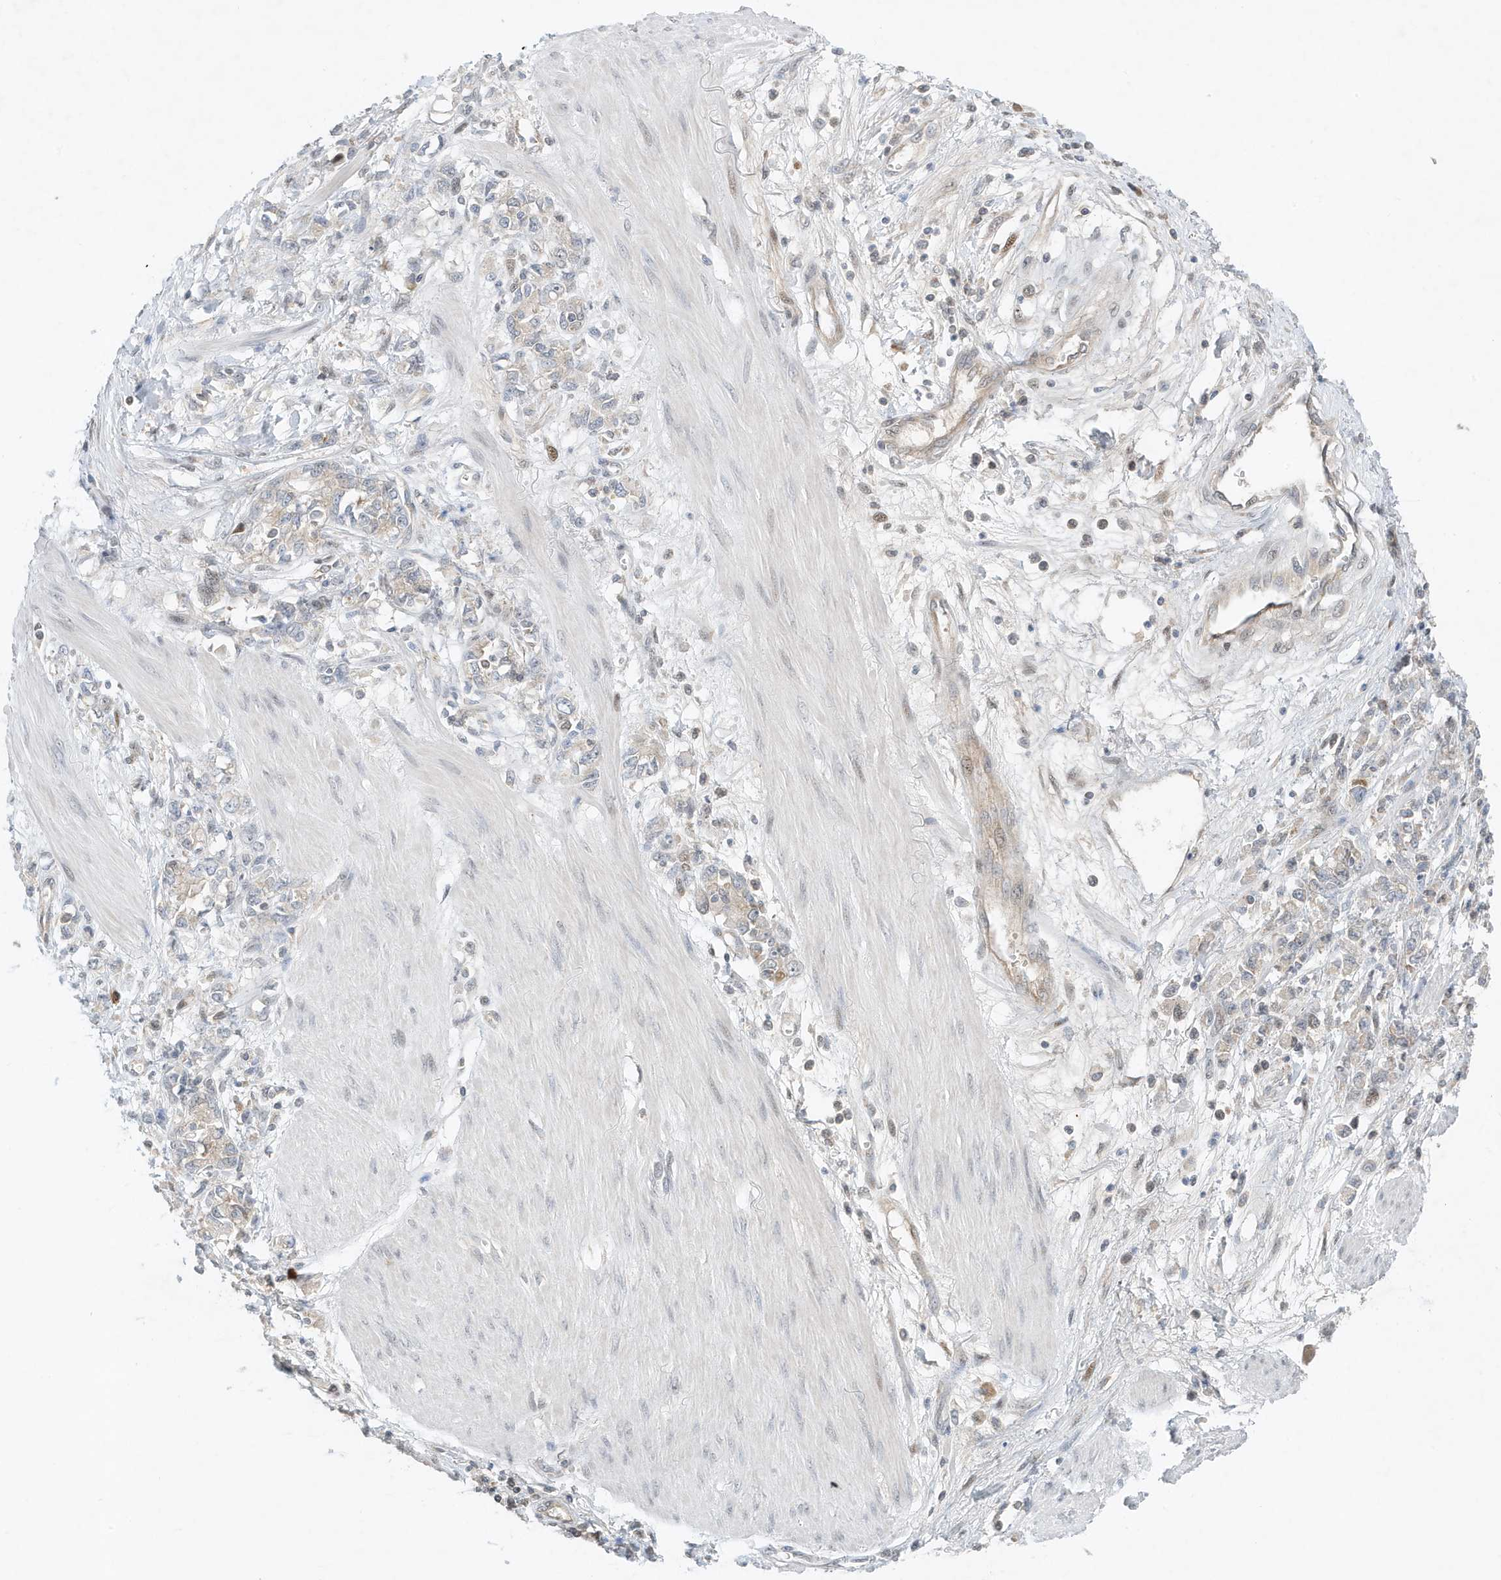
{"staining": {"intensity": "negative", "quantity": "none", "location": "none"}, "tissue": "stomach cancer", "cell_type": "Tumor cells", "image_type": "cancer", "snomed": [{"axis": "morphology", "description": "Adenocarcinoma, NOS"}, {"axis": "topography", "description": "Stomach"}], "caption": "A high-resolution photomicrograph shows immunohistochemistry (IHC) staining of stomach cancer (adenocarcinoma), which demonstrates no significant expression in tumor cells.", "gene": "MAST3", "patient": {"sex": "female", "age": 76}}